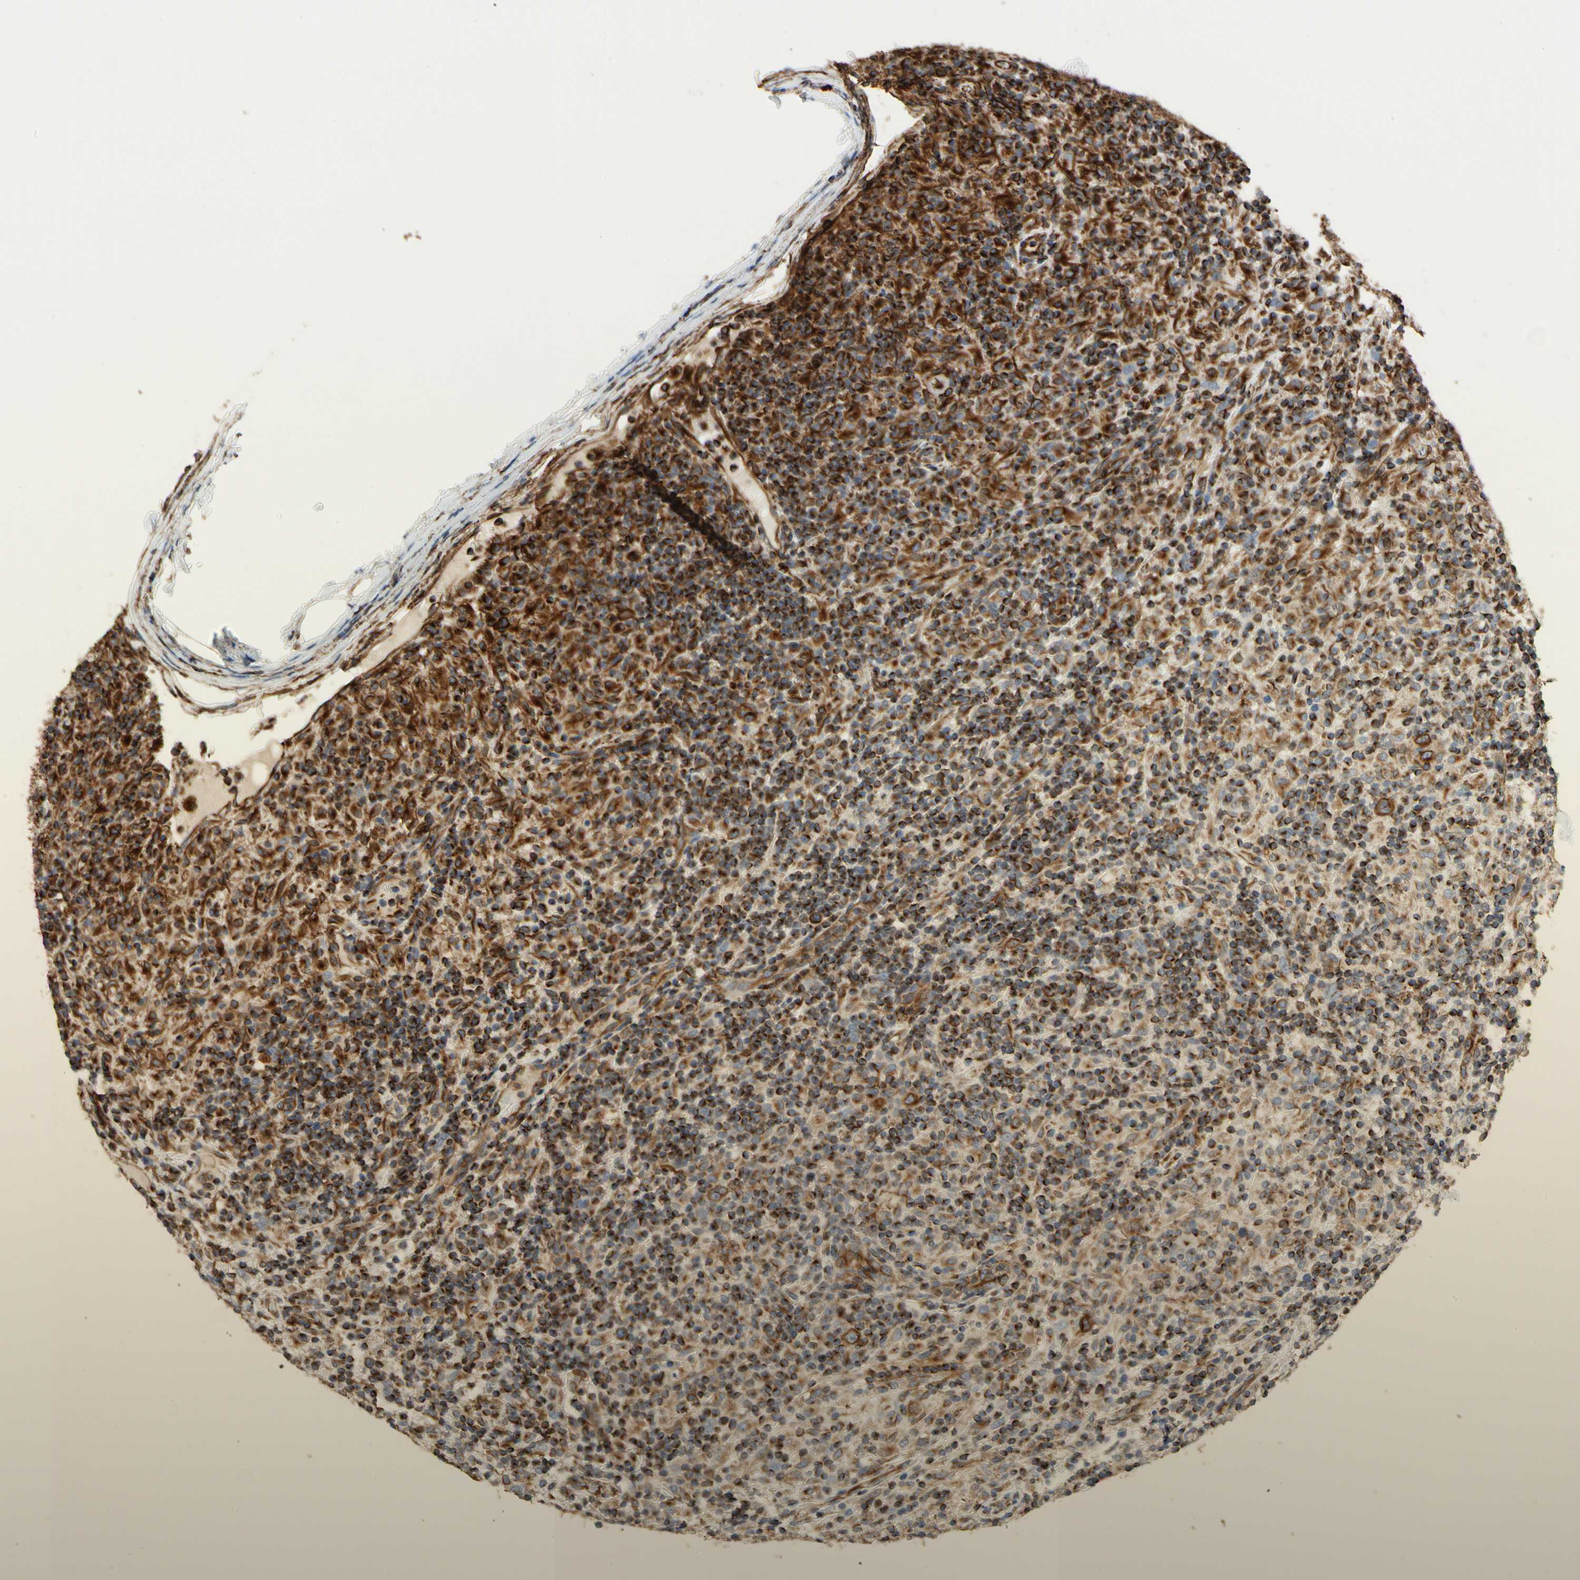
{"staining": {"intensity": "moderate", "quantity": "25%-75%", "location": "cytoplasmic/membranous"}, "tissue": "lymphoma", "cell_type": "Tumor cells", "image_type": "cancer", "snomed": [{"axis": "morphology", "description": "Hodgkin's disease, NOS"}, {"axis": "topography", "description": "Lymph node"}], "caption": "Hodgkin's disease tissue shows moderate cytoplasmic/membranous positivity in about 25%-75% of tumor cells, visualized by immunohistochemistry. Ihc stains the protein of interest in brown and the nuclei are stained blue.", "gene": "TUBA1A", "patient": {"sex": "male", "age": 70}}